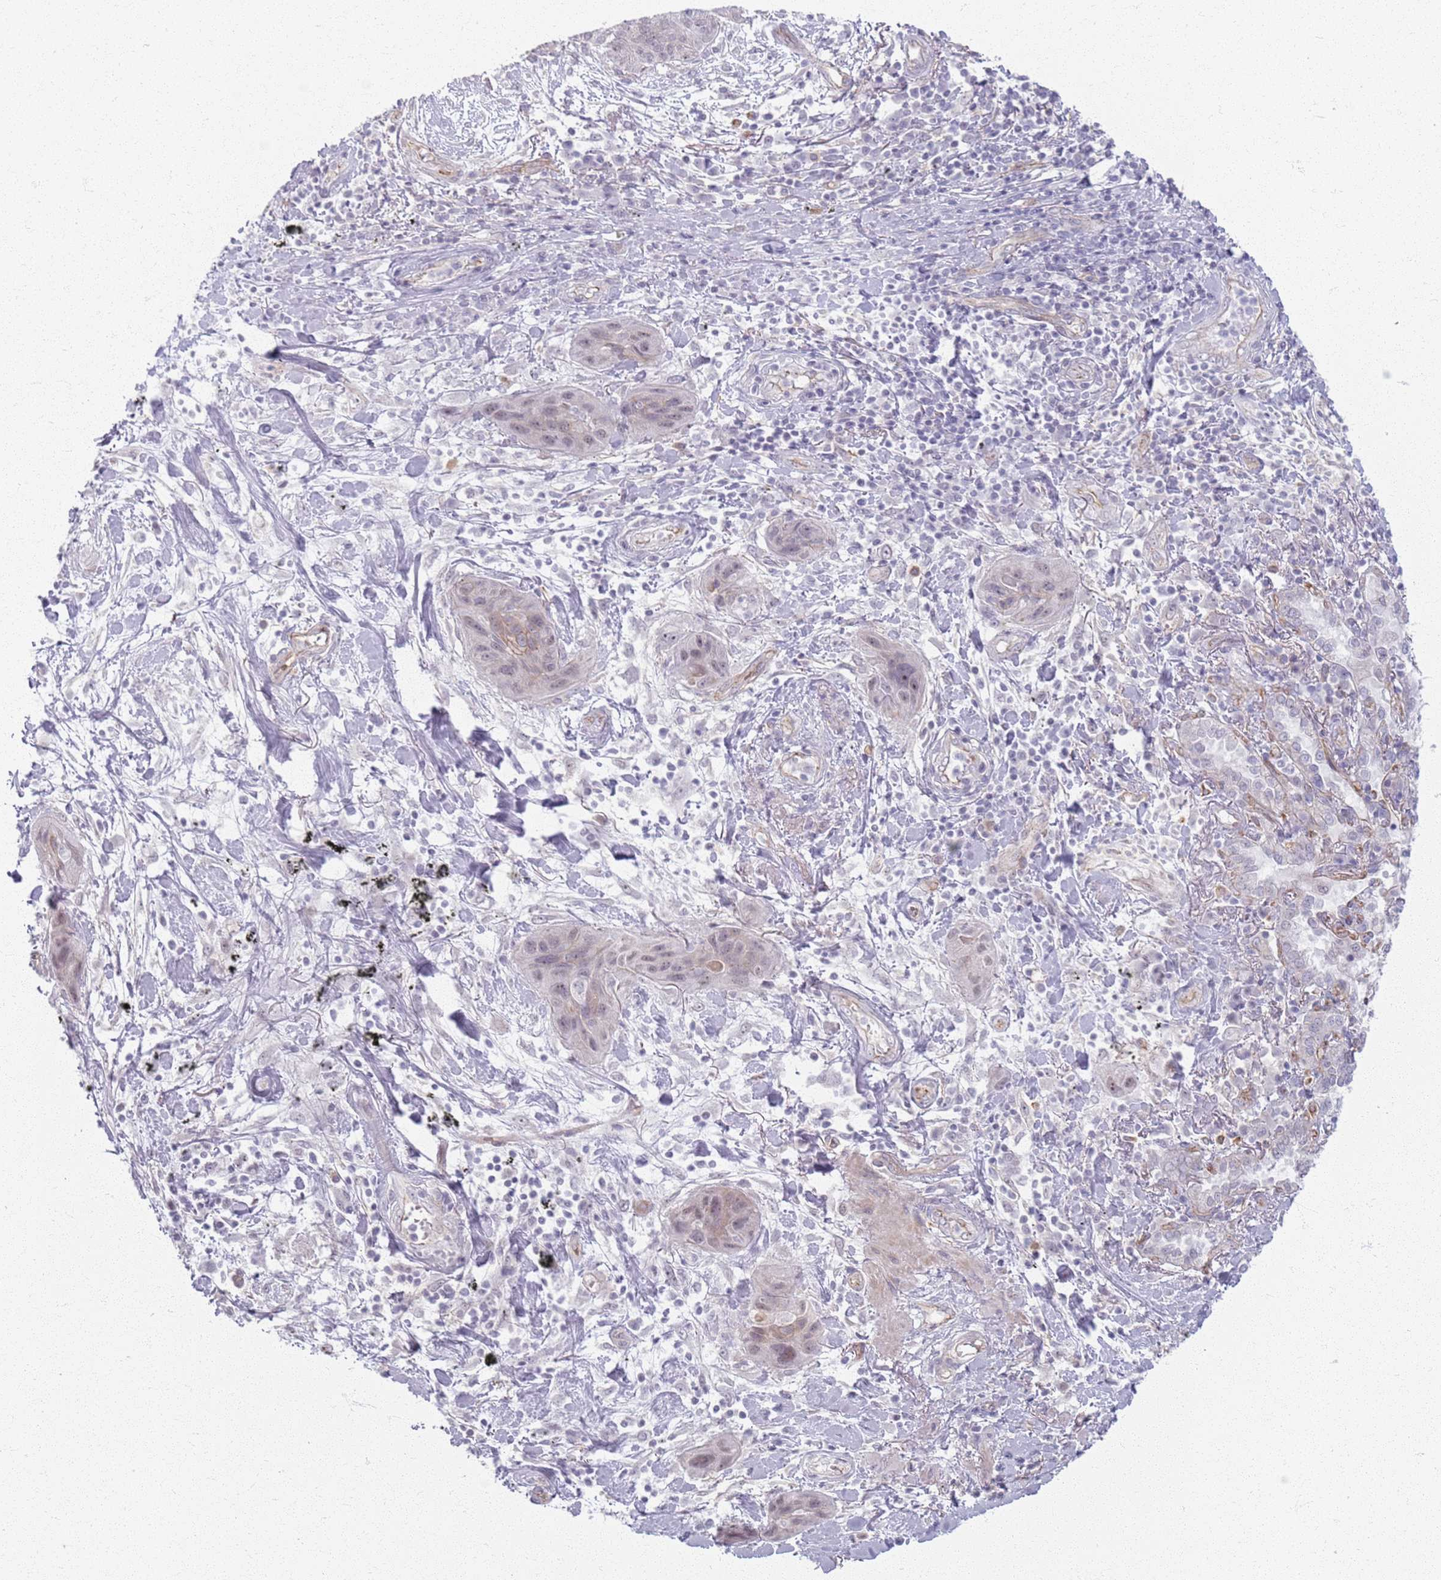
{"staining": {"intensity": "weak", "quantity": "<25%", "location": "nuclear"}, "tissue": "lung cancer", "cell_type": "Tumor cells", "image_type": "cancer", "snomed": [{"axis": "morphology", "description": "Squamous cell carcinoma, NOS"}, {"axis": "topography", "description": "Lung"}], "caption": "IHC image of neoplastic tissue: human lung squamous cell carcinoma stained with DAB (3,3'-diaminobenzidine) shows no significant protein positivity in tumor cells. Nuclei are stained in blue.", "gene": "KCNA5", "patient": {"sex": "female", "age": 70}}